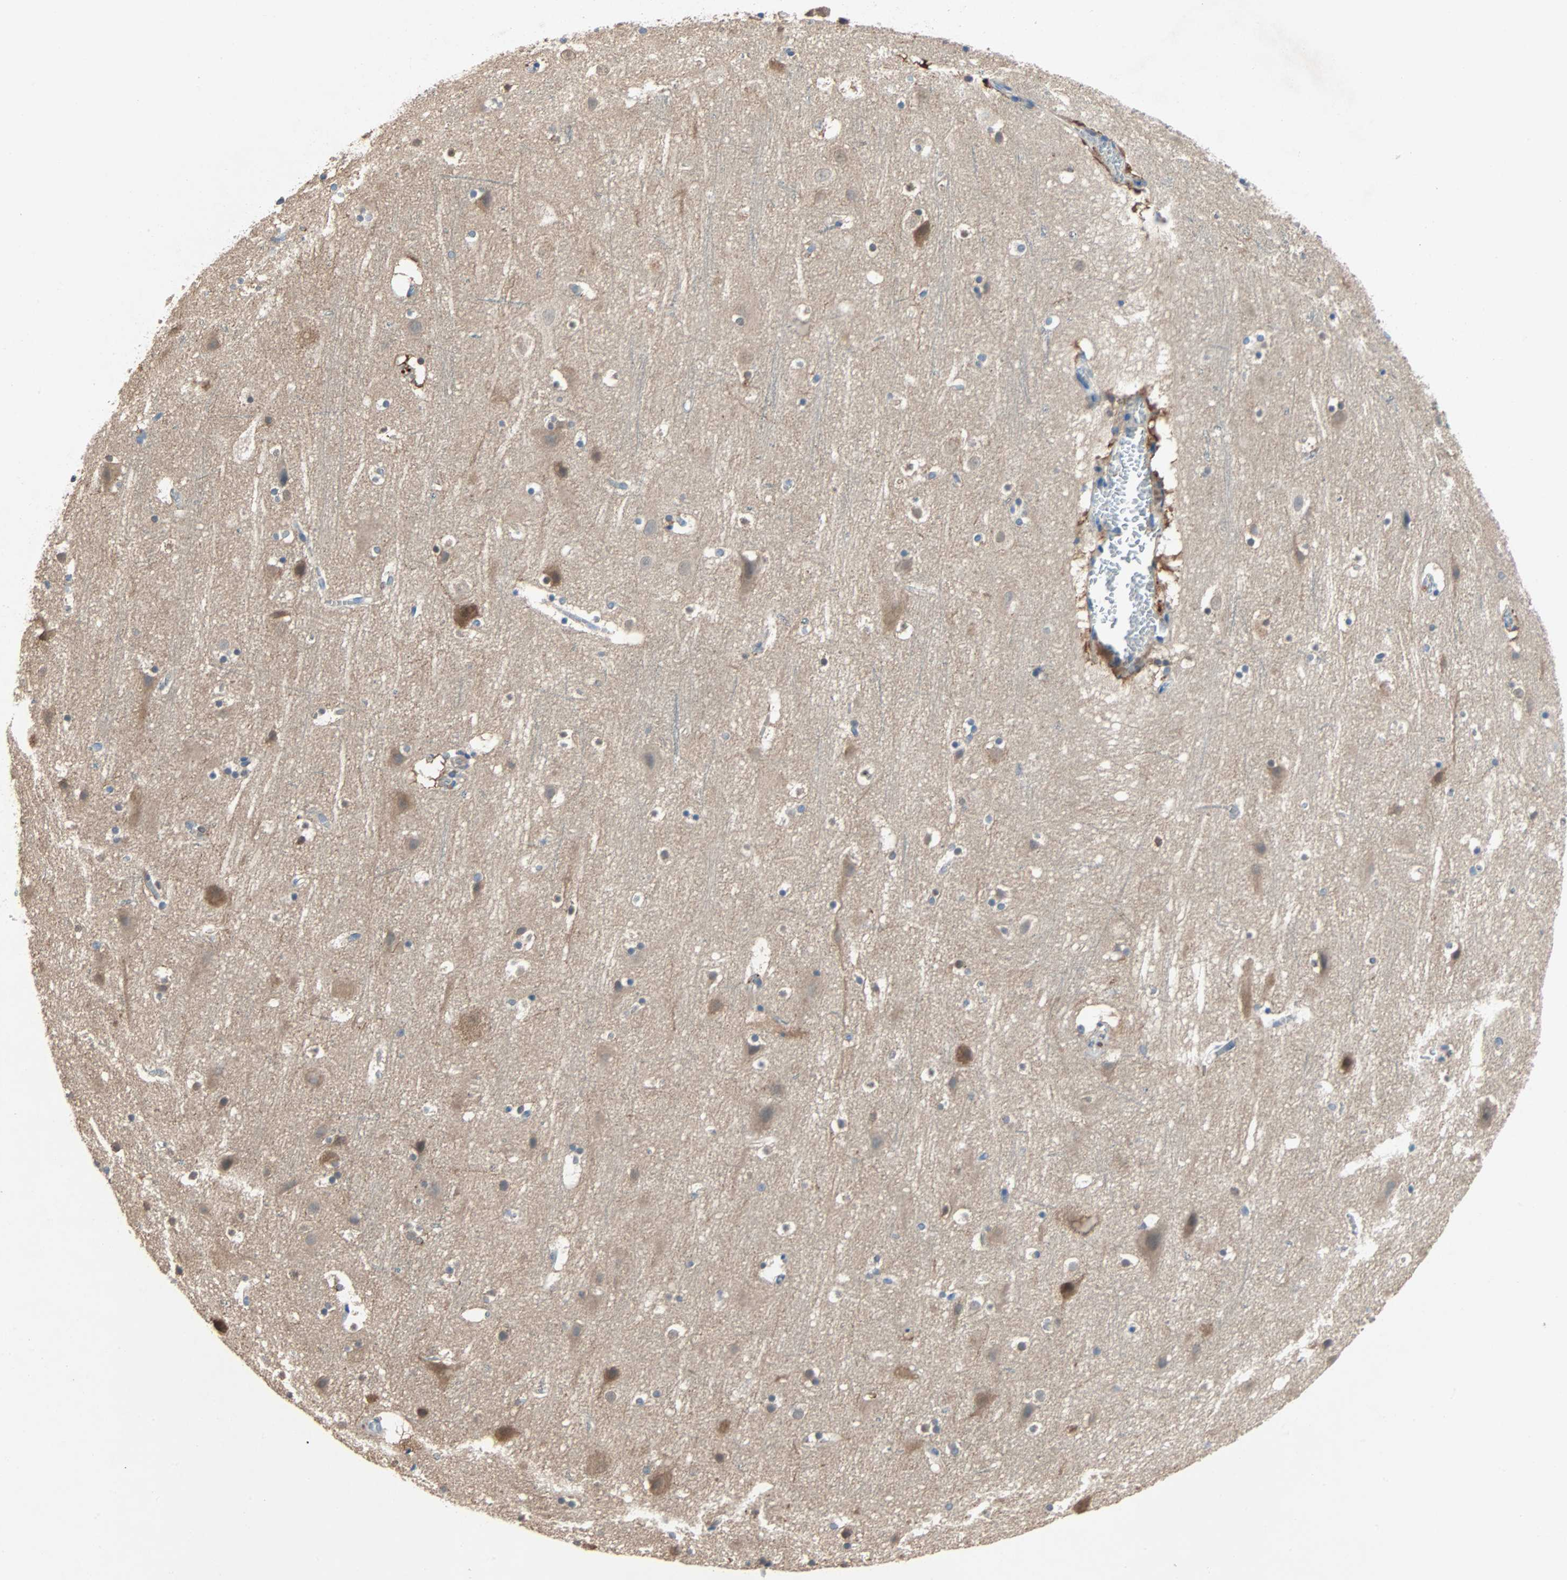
{"staining": {"intensity": "negative", "quantity": "none", "location": "none"}, "tissue": "cerebral cortex", "cell_type": "Endothelial cells", "image_type": "normal", "snomed": [{"axis": "morphology", "description": "Normal tissue, NOS"}, {"axis": "topography", "description": "Cerebral cortex"}], "caption": "High magnification brightfield microscopy of benign cerebral cortex stained with DAB (3,3'-diaminobenzidine) (brown) and counterstained with hematoxylin (blue): endothelial cells show no significant positivity. The staining is performed using DAB brown chromogen with nuclei counter-stained in using hematoxylin.", "gene": "TNFRSF12A", "patient": {"sex": "male", "age": 45}}